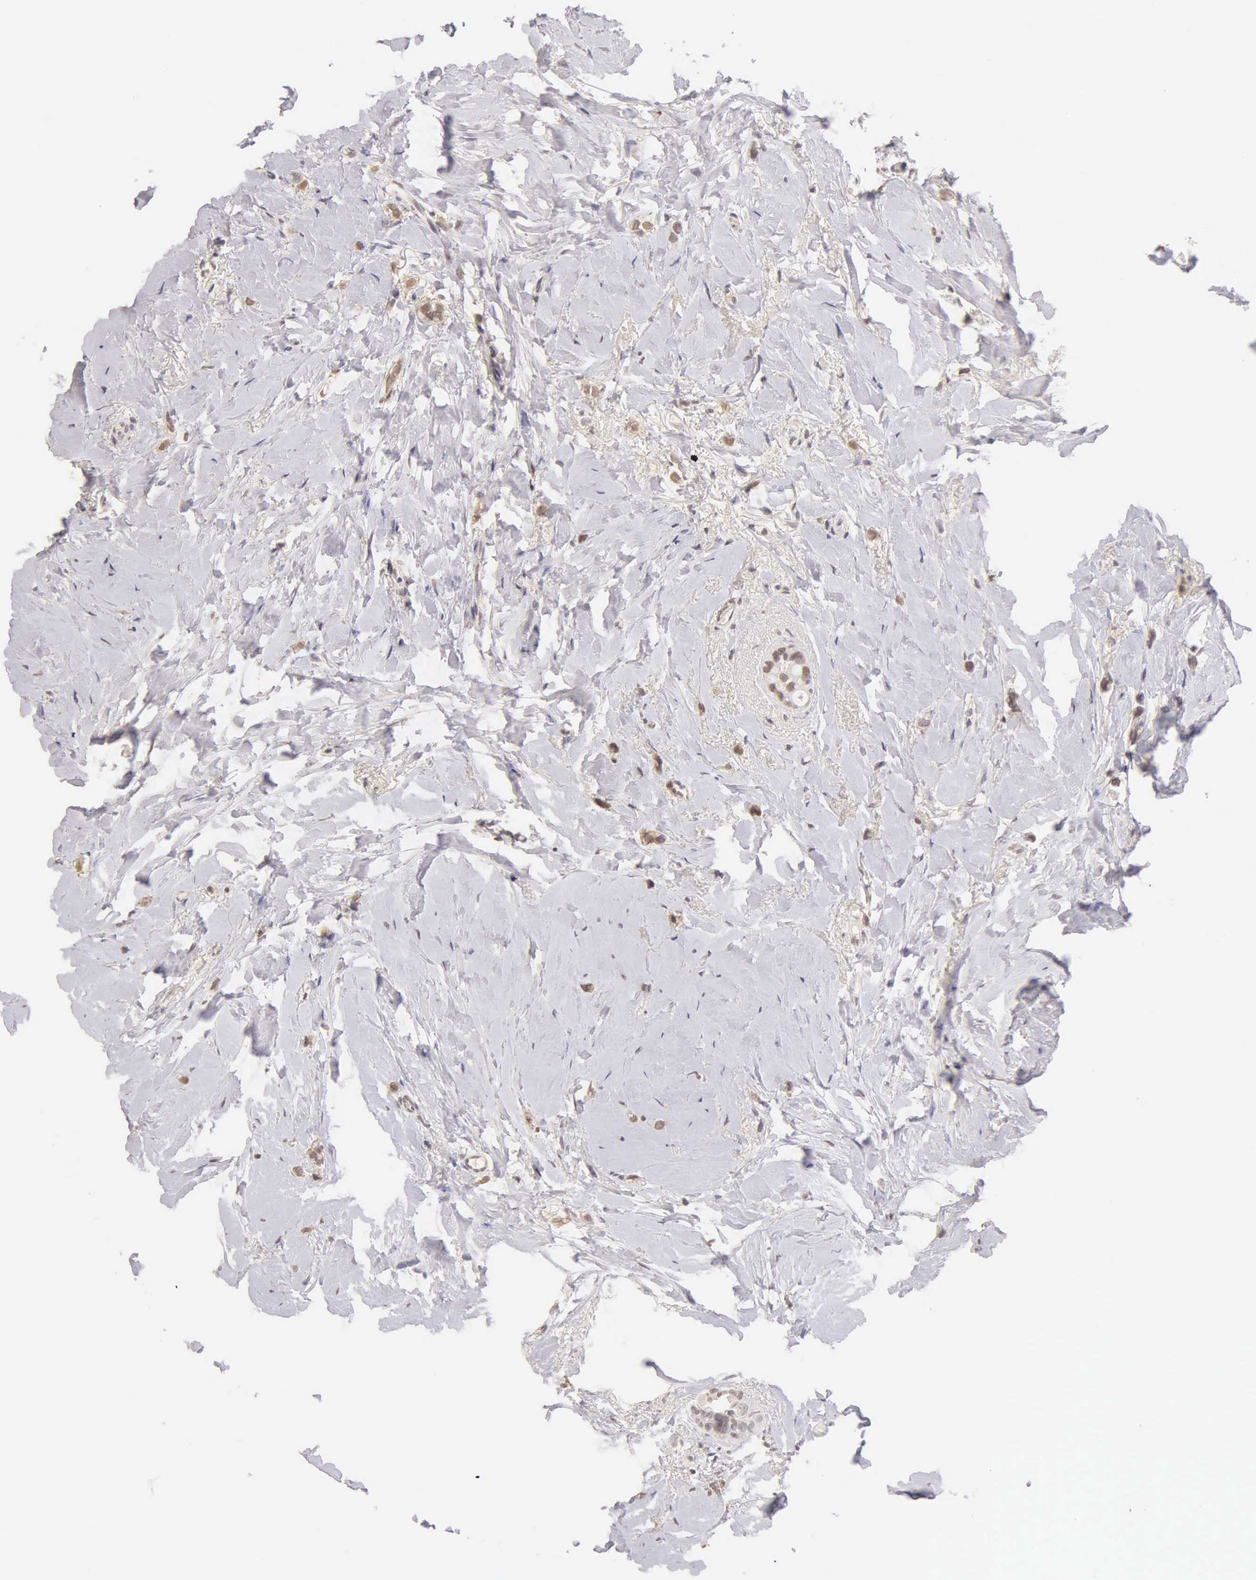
{"staining": {"intensity": "moderate", "quantity": "<25%", "location": "nuclear"}, "tissue": "breast cancer", "cell_type": "Tumor cells", "image_type": "cancer", "snomed": [{"axis": "morphology", "description": "Duct carcinoma"}, {"axis": "topography", "description": "Breast"}], "caption": "The photomicrograph shows a brown stain indicating the presence of a protein in the nuclear of tumor cells in infiltrating ductal carcinoma (breast). The staining was performed using DAB (3,3'-diaminobenzidine), with brown indicating positive protein expression. Nuclei are stained blue with hematoxylin.", "gene": "MKI67", "patient": {"sex": "female", "age": 72}}